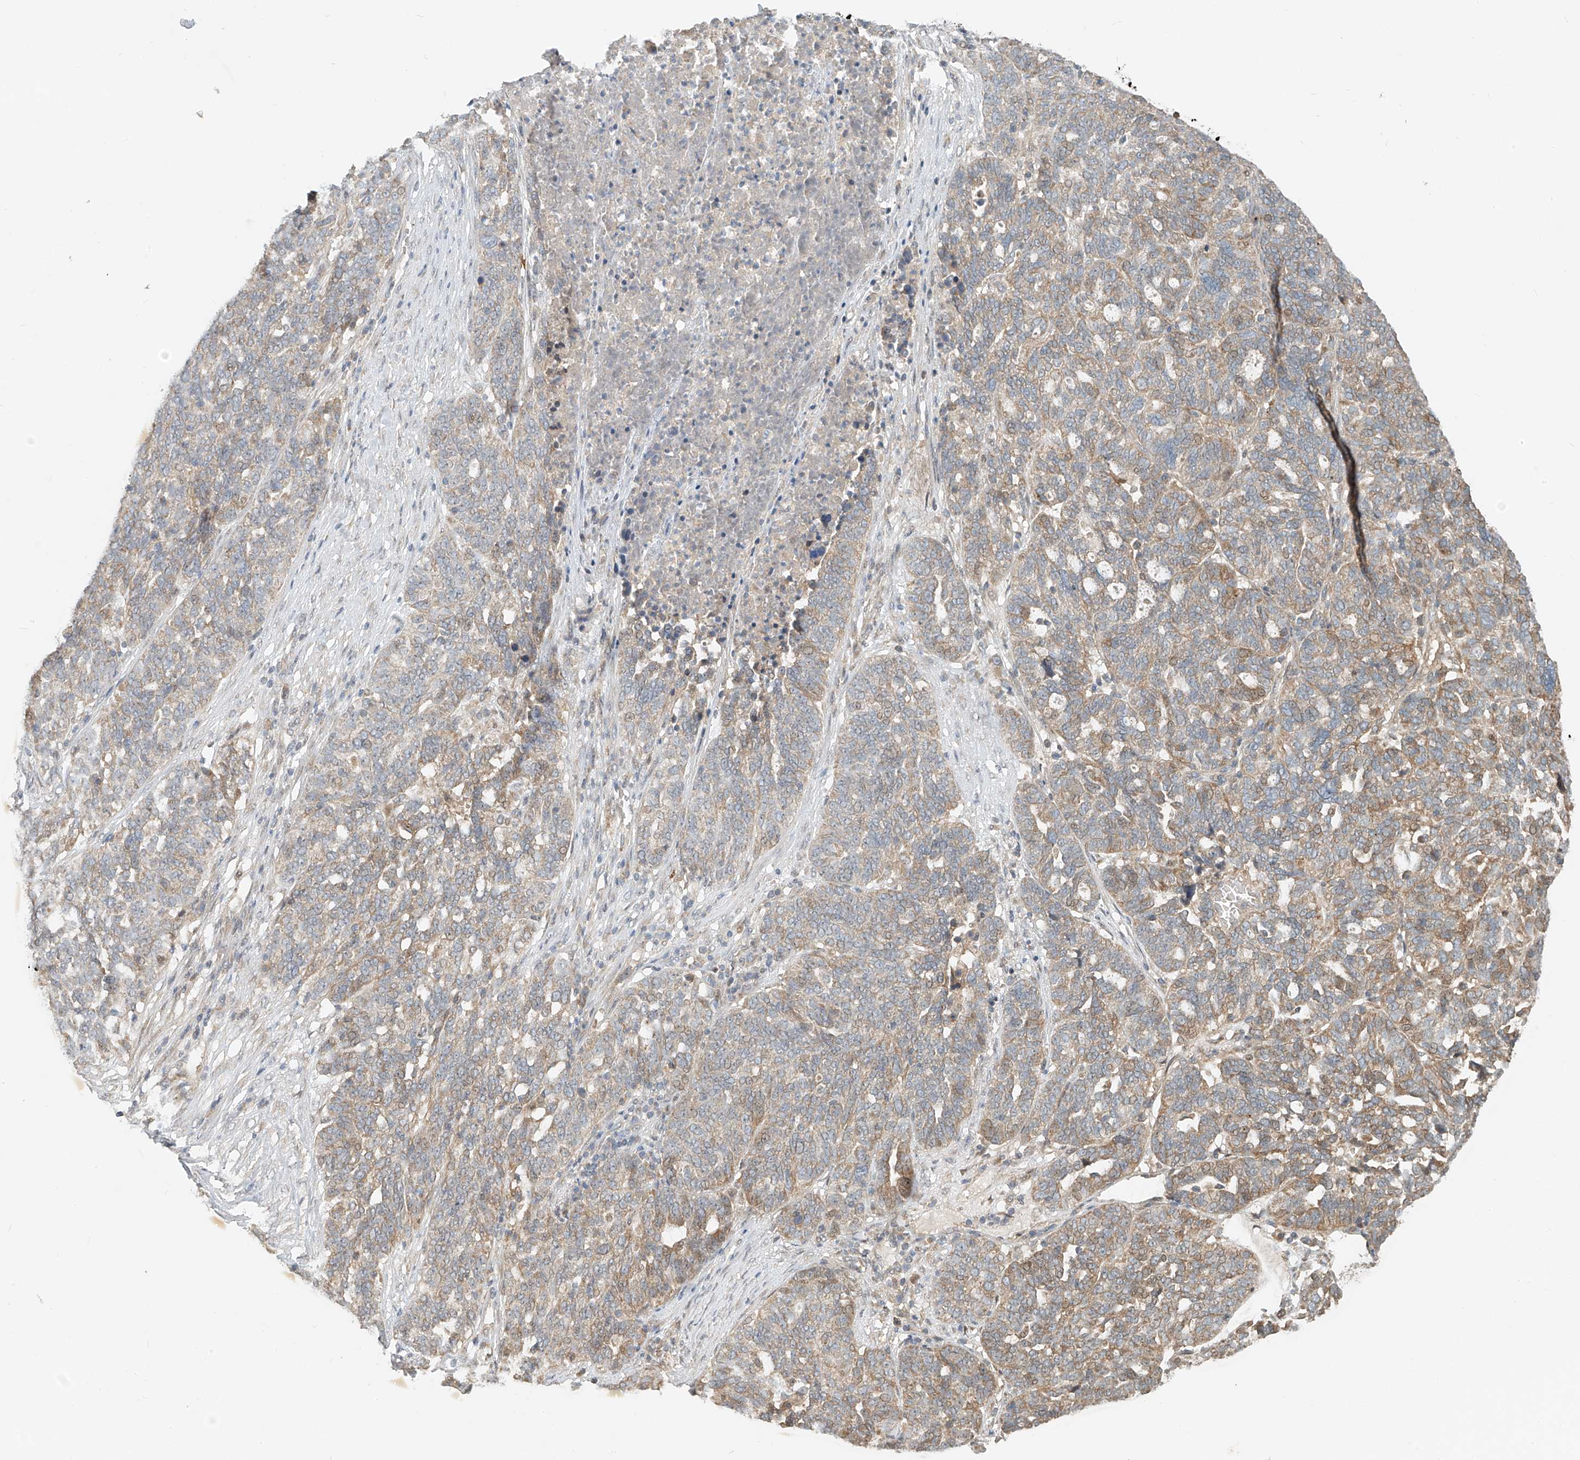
{"staining": {"intensity": "weak", "quantity": "25%-75%", "location": "cytoplasmic/membranous"}, "tissue": "ovarian cancer", "cell_type": "Tumor cells", "image_type": "cancer", "snomed": [{"axis": "morphology", "description": "Cystadenocarcinoma, serous, NOS"}, {"axis": "topography", "description": "Ovary"}], "caption": "A brown stain labels weak cytoplasmic/membranous expression of a protein in ovarian serous cystadenocarcinoma tumor cells.", "gene": "TMEM61", "patient": {"sex": "female", "age": 59}}